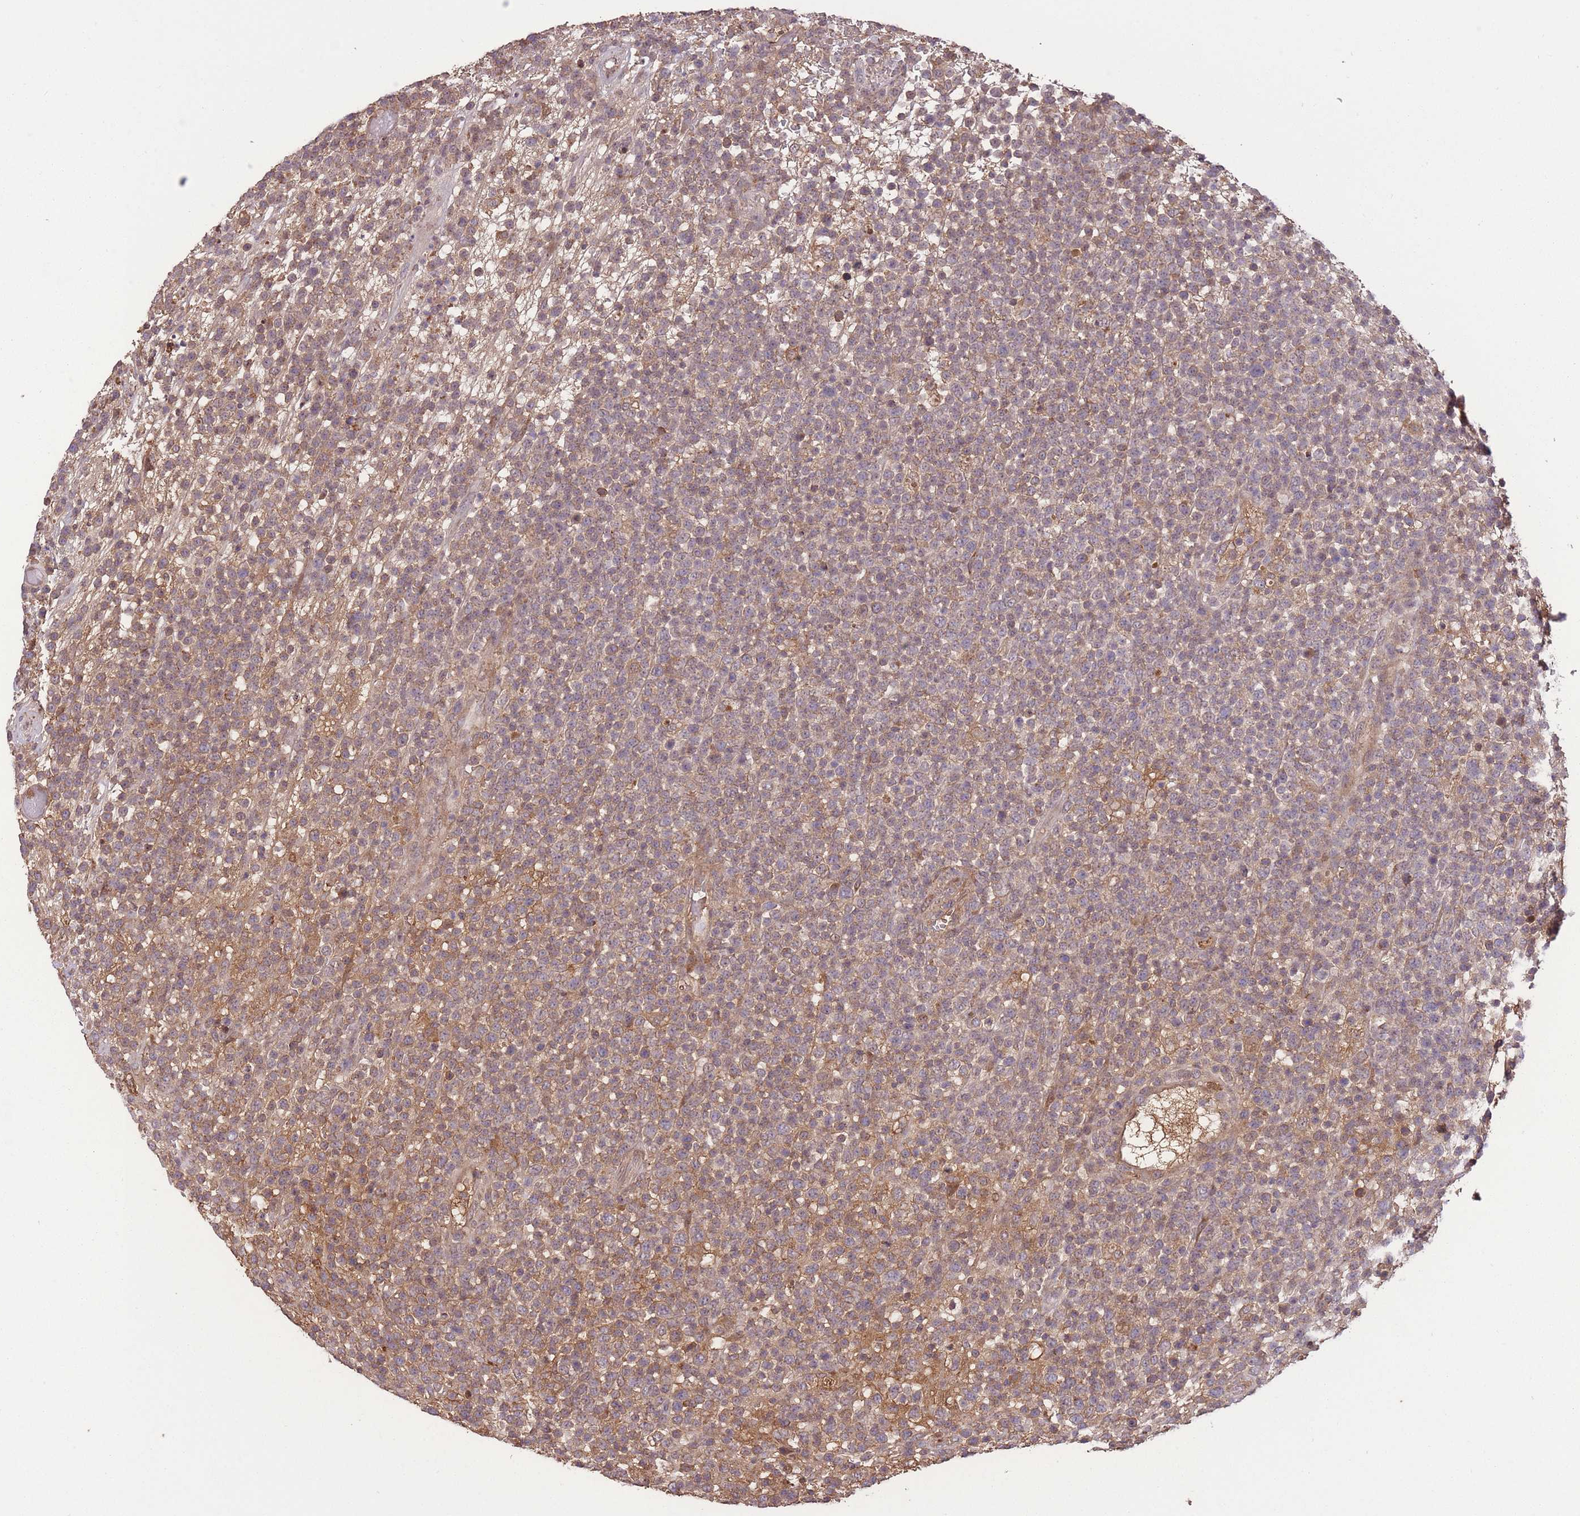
{"staining": {"intensity": "weak", "quantity": "25%-75%", "location": "cytoplasmic/membranous"}, "tissue": "lymphoma", "cell_type": "Tumor cells", "image_type": "cancer", "snomed": [{"axis": "morphology", "description": "Malignant lymphoma, non-Hodgkin's type, High grade"}, {"axis": "topography", "description": "Colon"}], "caption": "A brown stain shows weak cytoplasmic/membranous staining of a protein in human malignant lymphoma, non-Hodgkin's type (high-grade) tumor cells.", "gene": "POLR3F", "patient": {"sex": "female", "age": 53}}